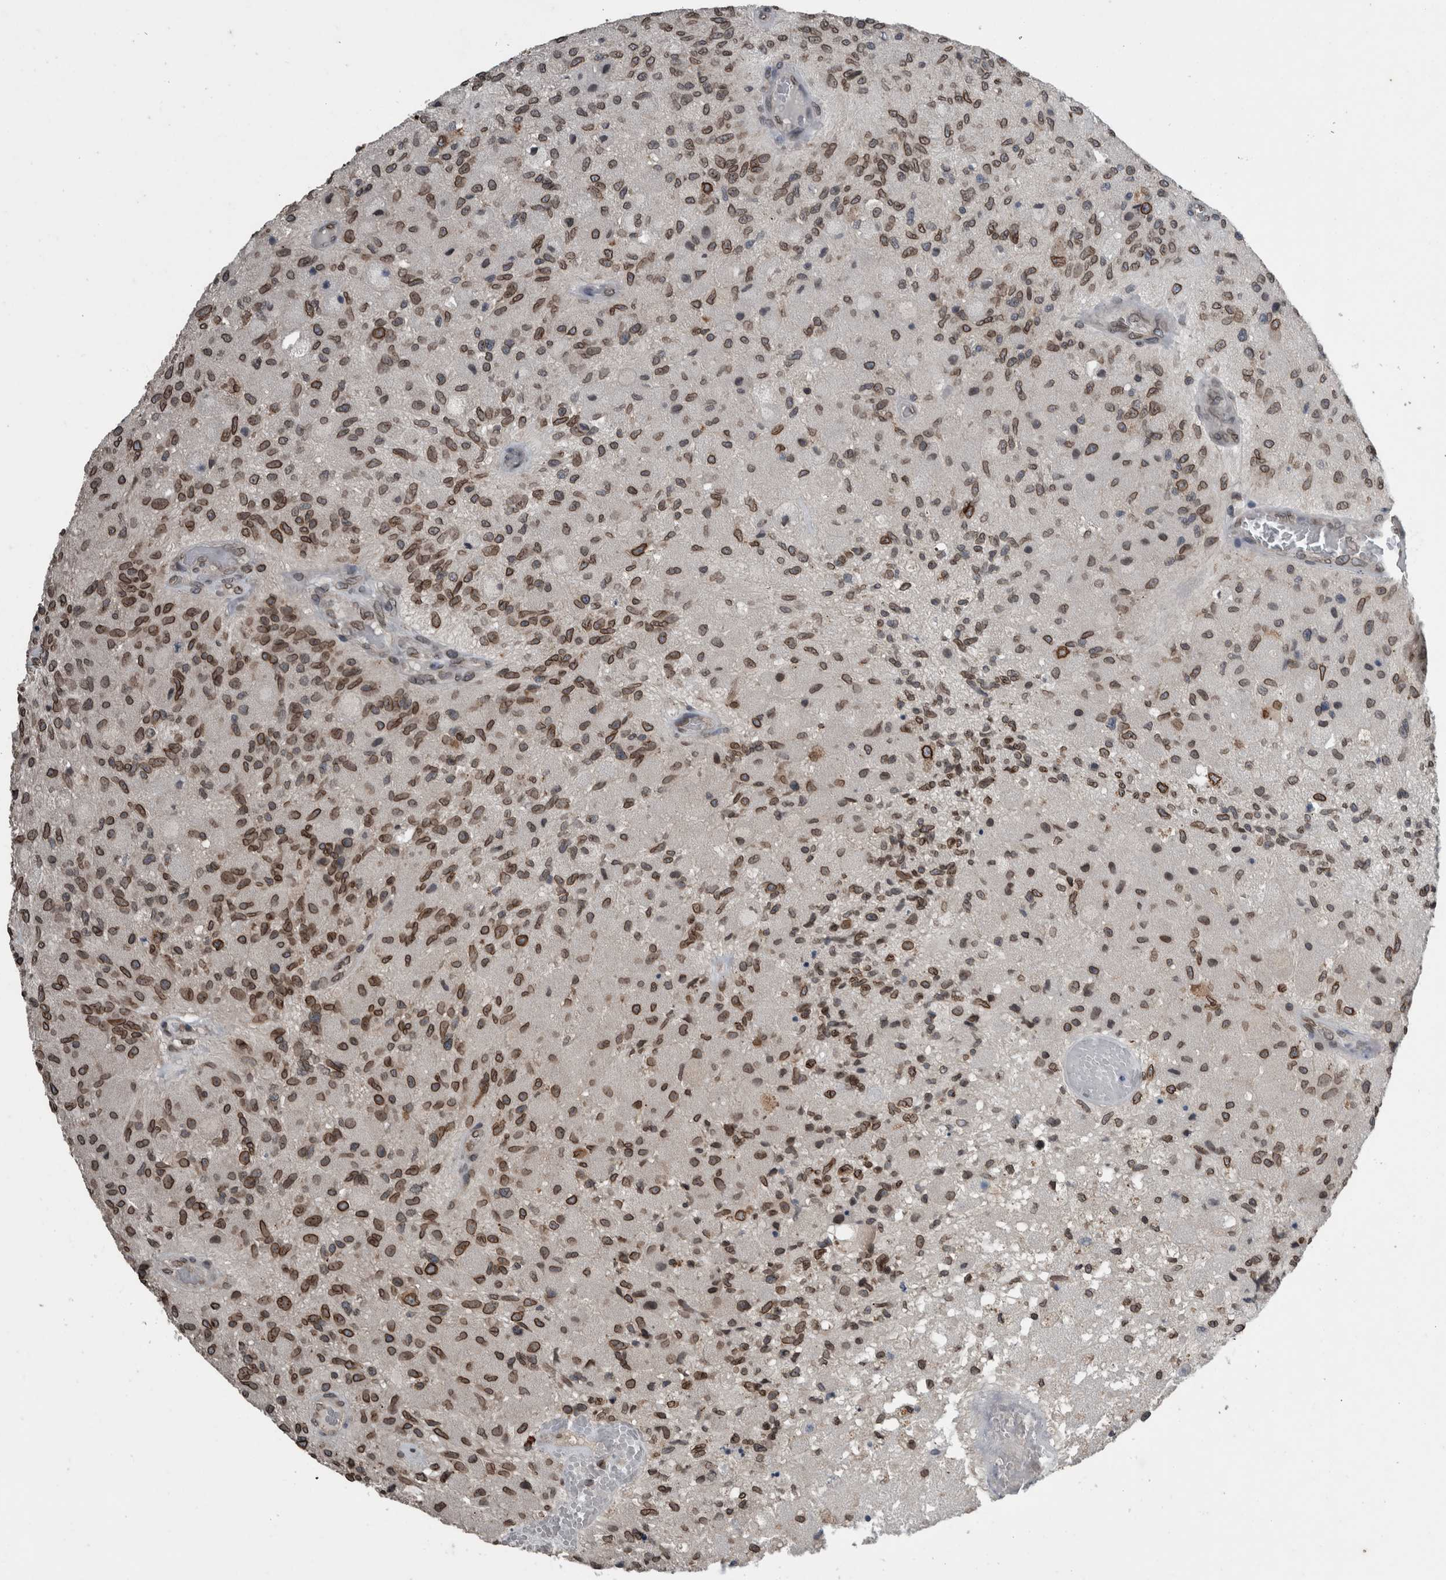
{"staining": {"intensity": "strong", "quantity": ">75%", "location": "cytoplasmic/membranous,nuclear"}, "tissue": "glioma", "cell_type": "Tumor cells", "image_type": "cancer", "snomed": [{"axis": "morphology", "description": "Normal tissue, NOS"}, {"axis": "morphology", "description": "Glioma, malignant, High grade"}, {"axis": "topography", "description": "Cerebral cortex"}], "caption": "Protein expression analysis of human high-grade glioma (malignant) reveals strong cytoplasmic/membranous and nuclear positivity in approximately >75% of tumor cells. Immunohistochemistry (ihc) stains the protein in brown and the nuclei are stained blue.", "gene": "RANBP2", "patient": {"sex": "male", "age": 77}}